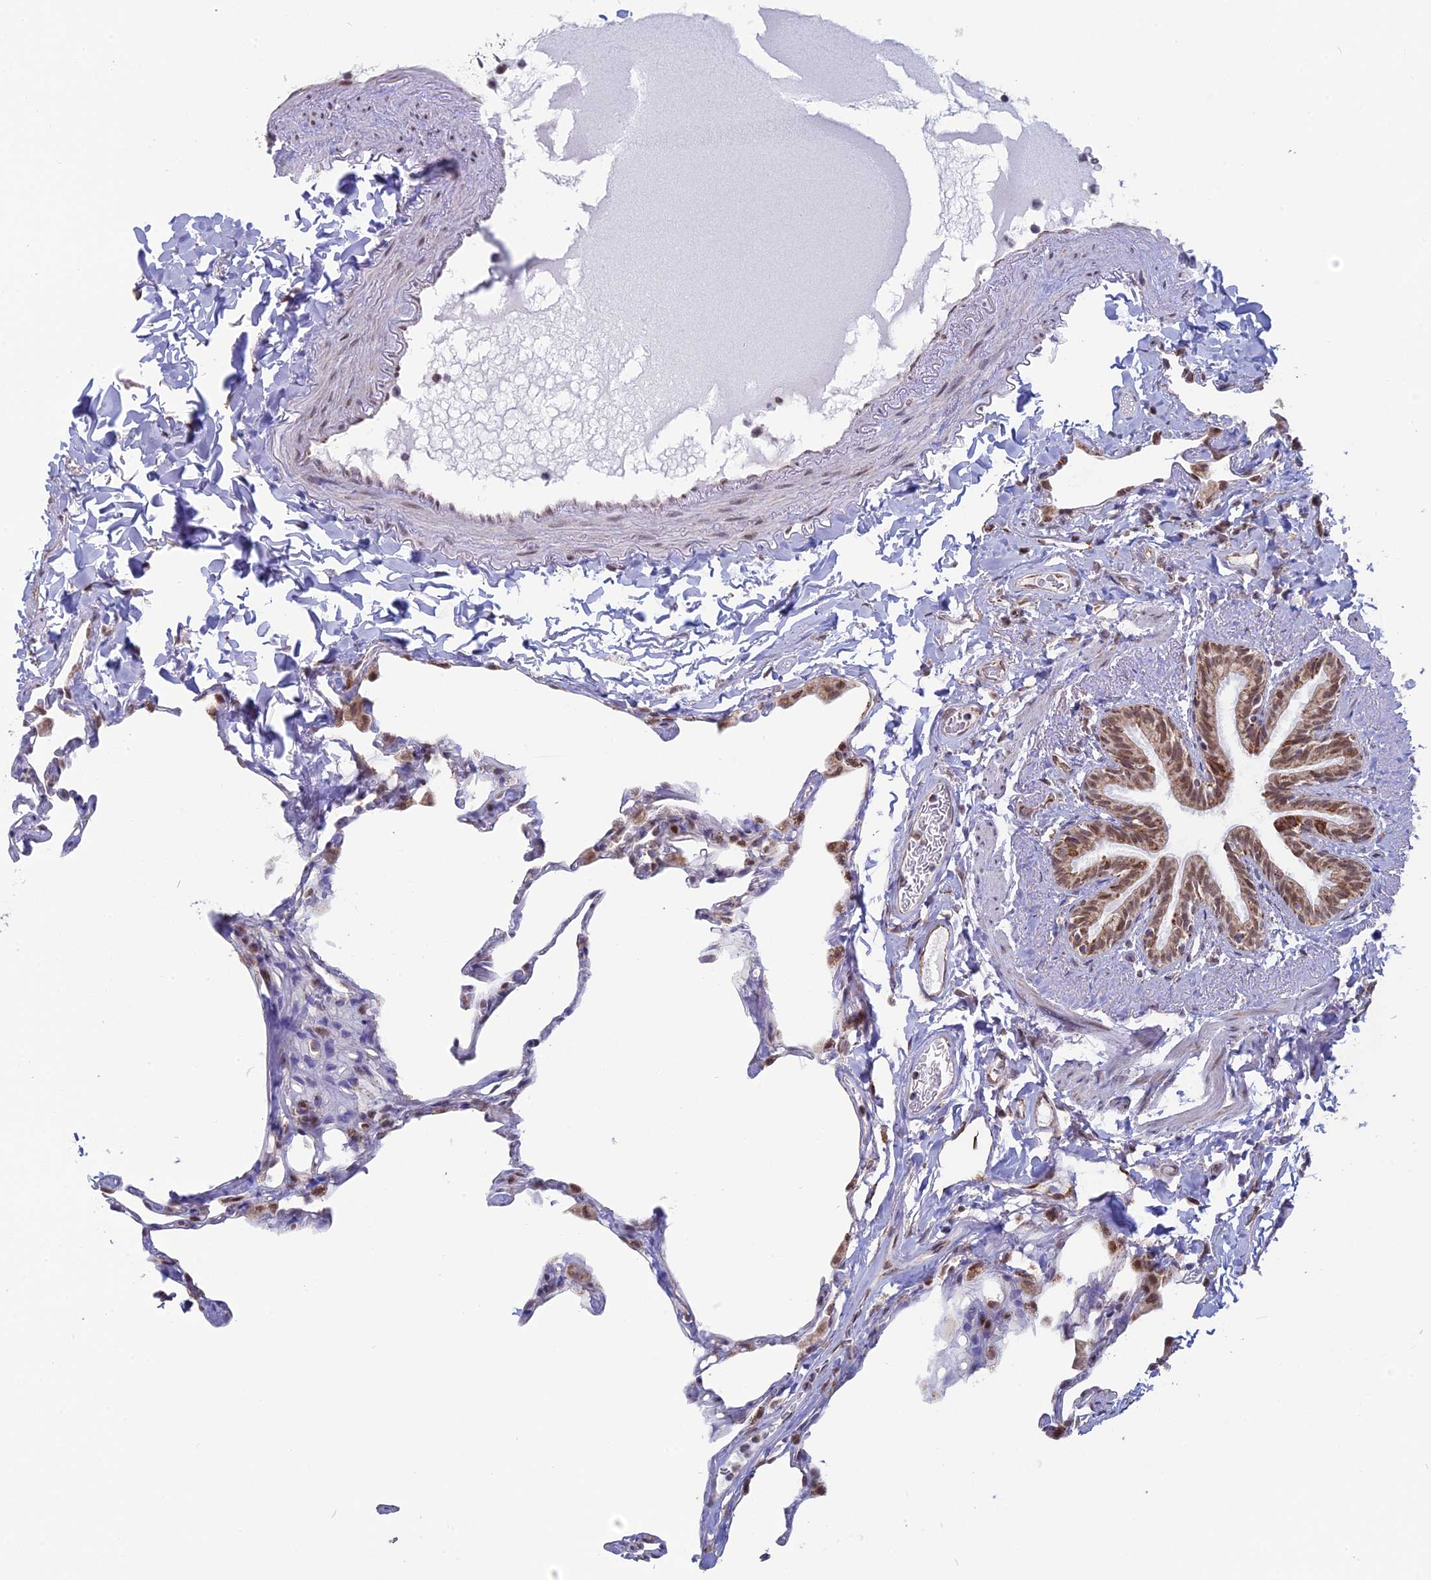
{"staining": {"intensity": "weak", "quantity": "<25%", "location": "nuclear"}, "tissue": "lung", "cell_type": "Alveolar cells", "image_type": "normal", "snomed": [{"axis": "morphology", "description": "Normal tissue, NOS"}, {"axis": "topography", "description": "Lung"}], "caption": "Immunohistochemistry (IHC) of normal lung exhibits no staining in alveolar cells.", "gene": "ARHGAP40", "patient": {"sex": "male", "age": 65}}